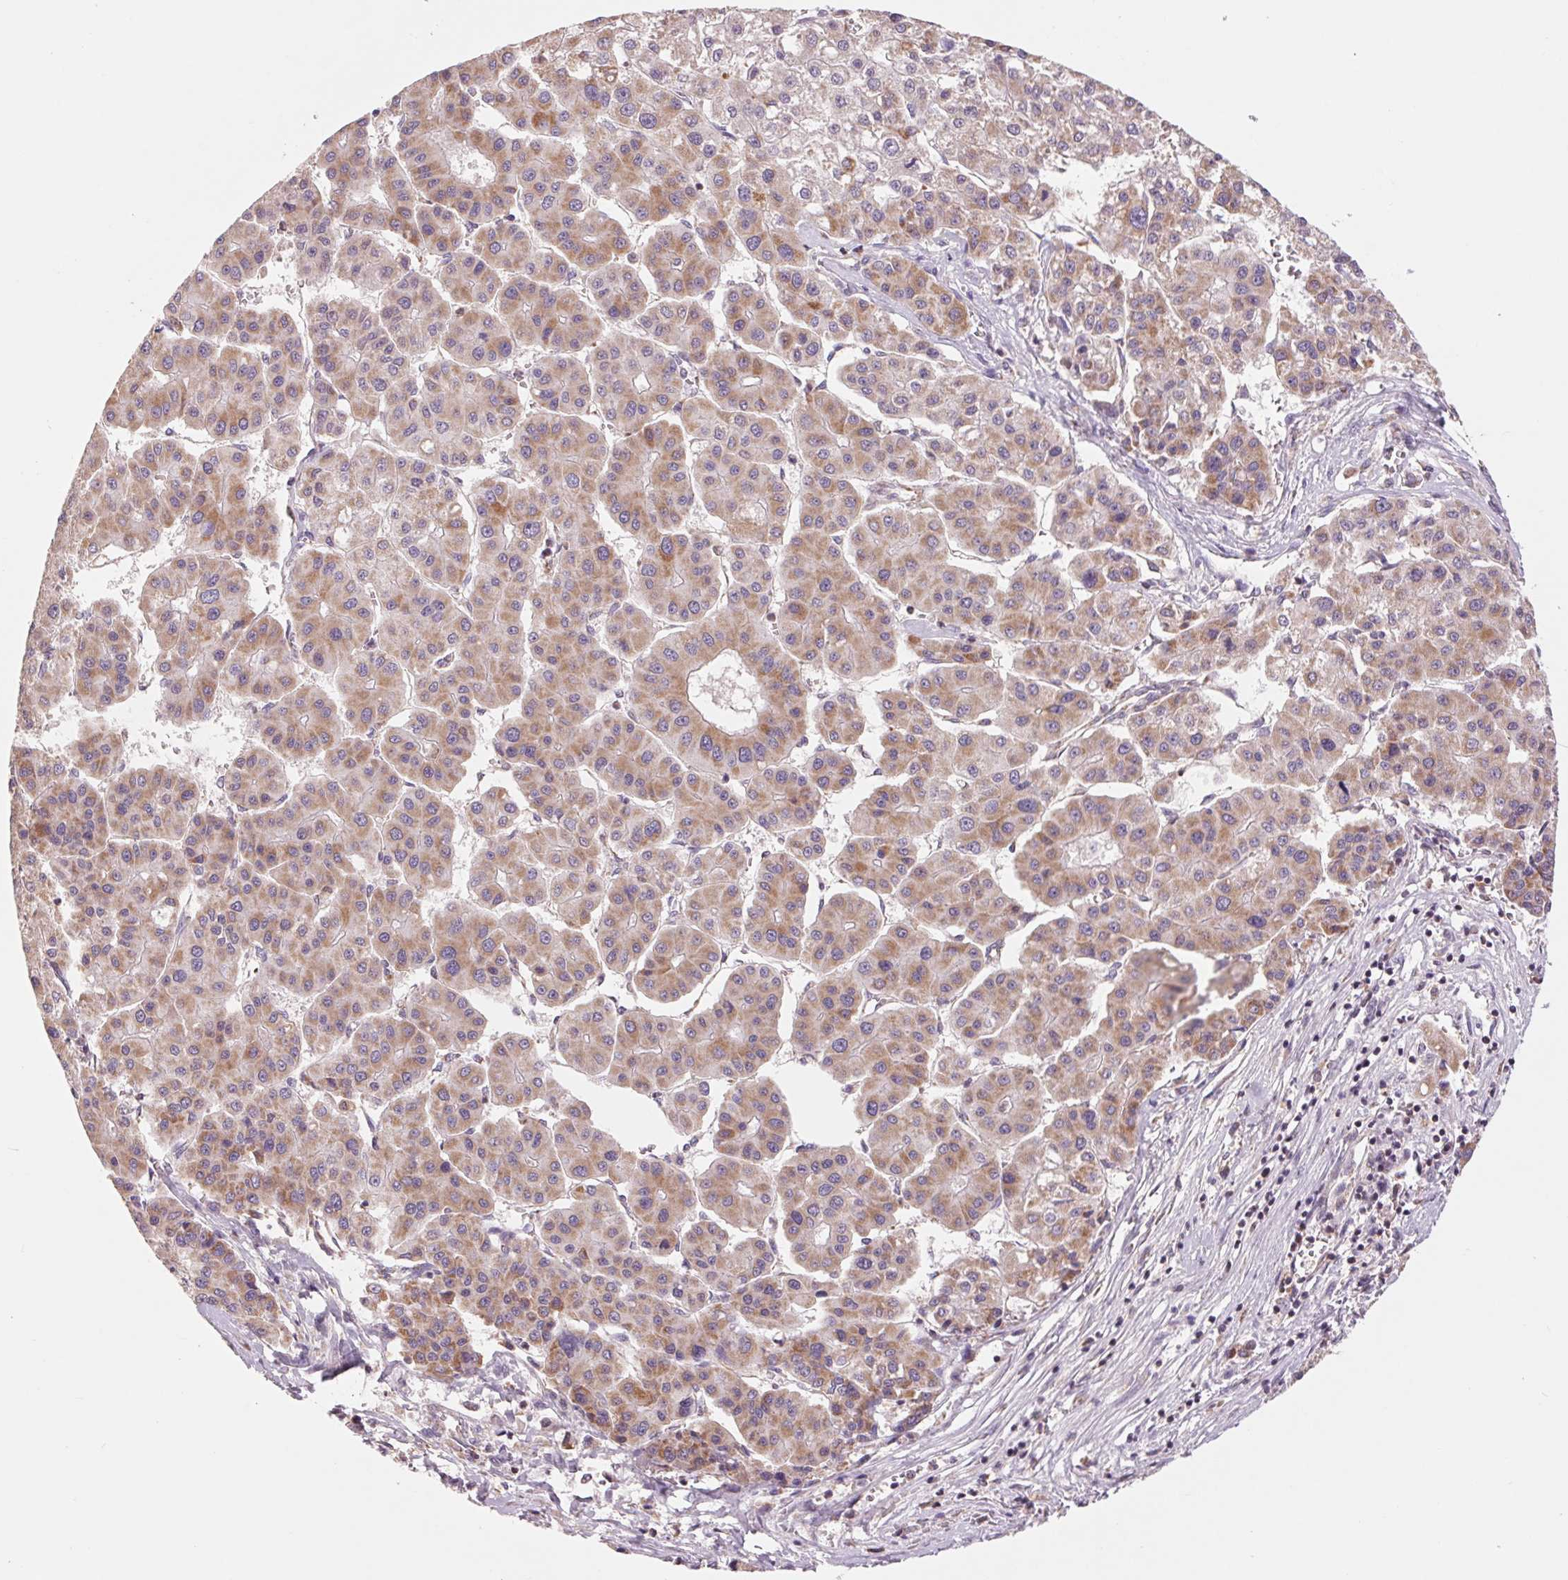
{"staining": {"intensity": "moderate", "quantity": ">75%", "location": "cytoplasmic/membranous"}, "tissue": "liver cancer", "cell_type": "Tumor cells", "image_type": "cancer", "snomed": [{"axis": "morphology", "description": "Carcinoma, Hepatocellular, NOS"}, {"axis": "topography", "description": "Liver"}], "caption": "A micrograph of liver cancer (hepatocellular carcinoma) stained for a protein demonstrates moderate cytoplasmic/membranous brown staining in tumor cells. (brown staining indicates protein expression, while blue staining denotes nuclei).", "gene": "COX6A1", "patient": {"sex": "male", "age": 73}}